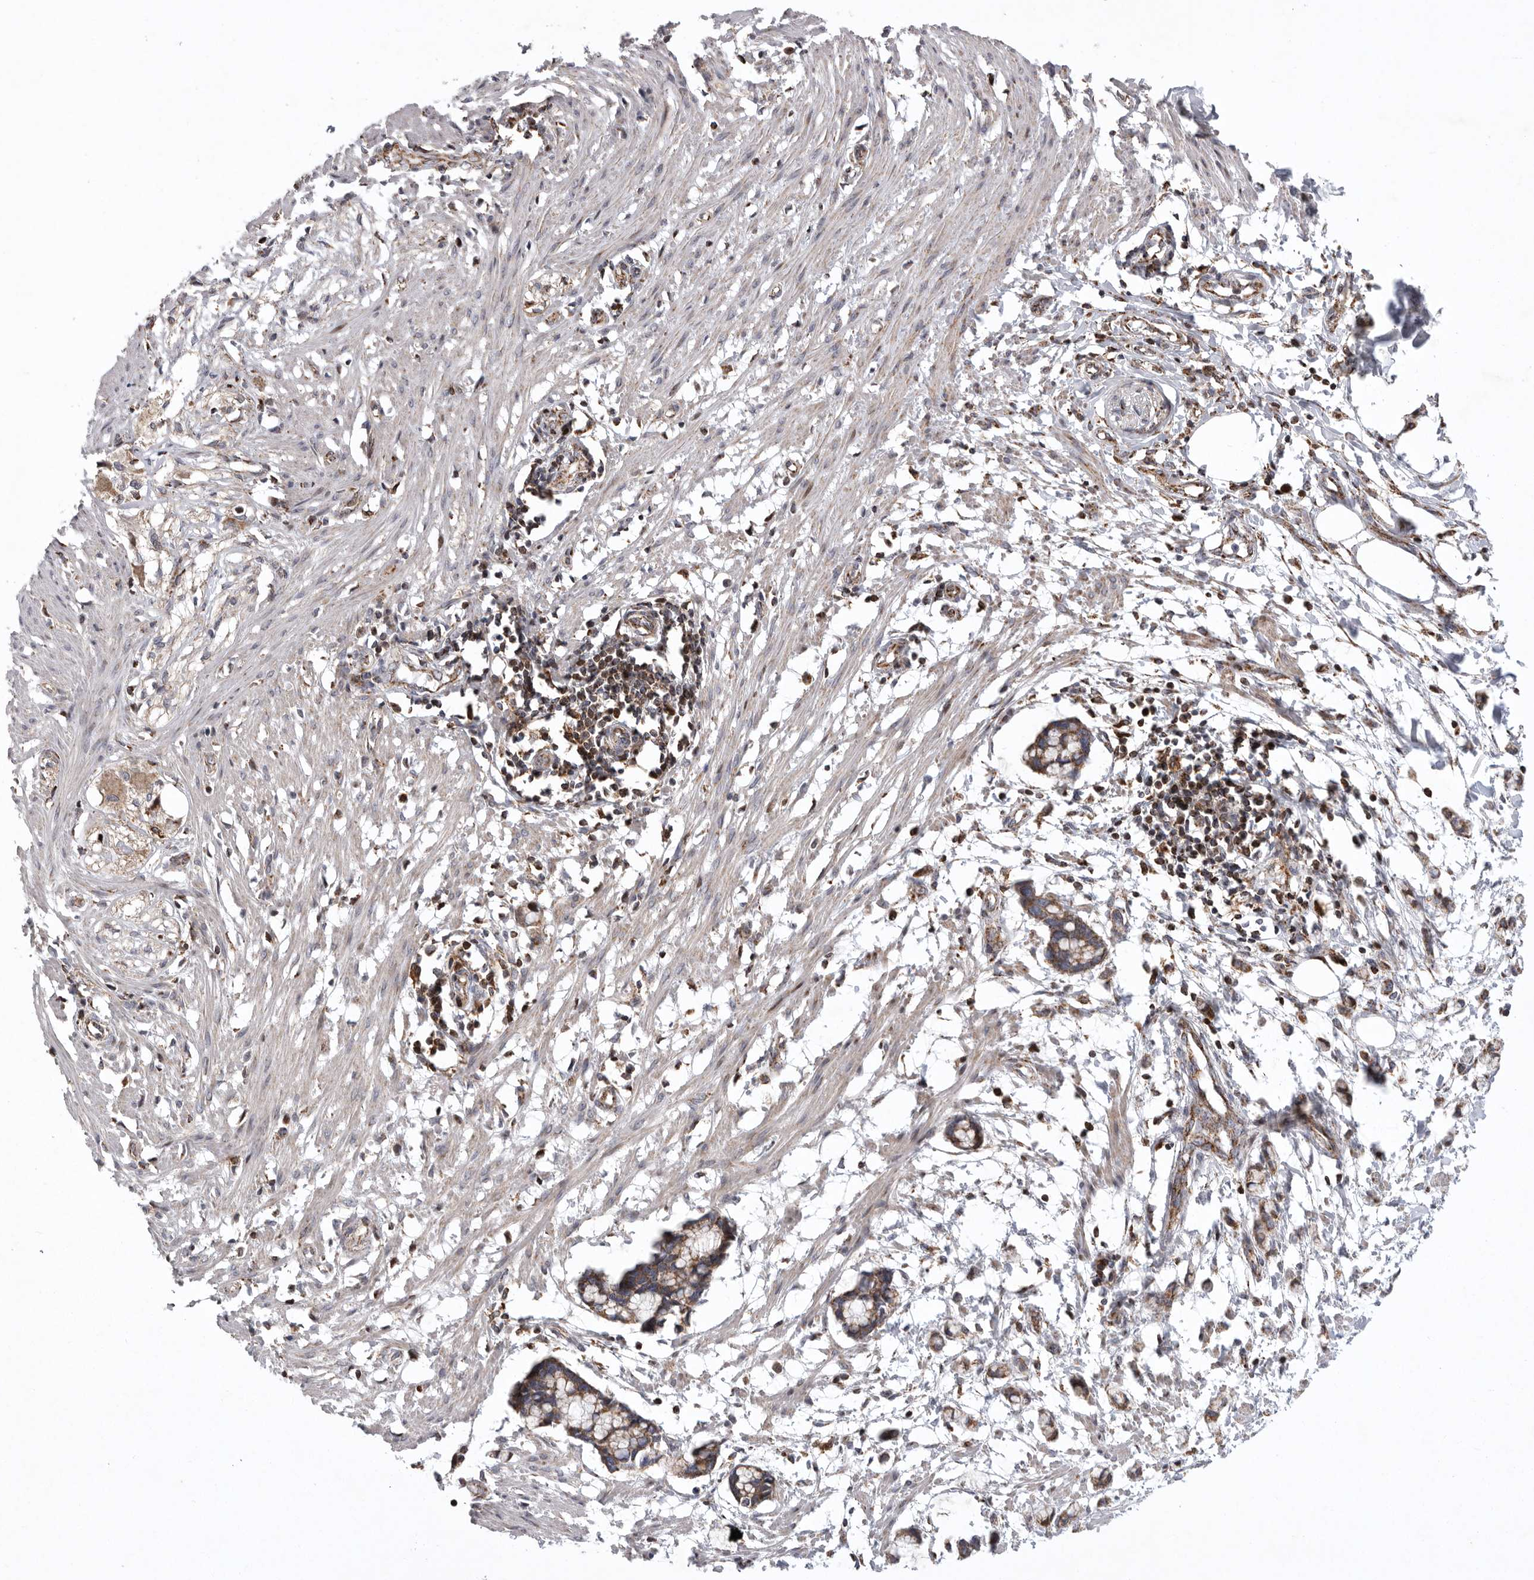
{"staining": {"intensity": "negative", "quantity": "none", "location": "none"}, "tissue": "smooth muscle", "cell_type": "Smooth muscle cells", "image_type": "normal", "snomed": [{"axis": "morphology", "description": "Normal tissue, NOS"}, {"axis": "morphology", "description": "Adenocarcinoma, NOS"}, {"axis": "topography", "description": "Smooth muscle"}, {"axis": "topography", "description": "Colon"}], "caption": "IHC histopathology image of unremarkable smooth muscle: smooth muscle stained with DAB demonstrates no significant protein positivity in smooth muscle cells. (DAB immunohistochemistry (IHC) with hematoxylin counter stain).", "gene": "MPZL1", "patient": {"sex": "male", "age": 14}}